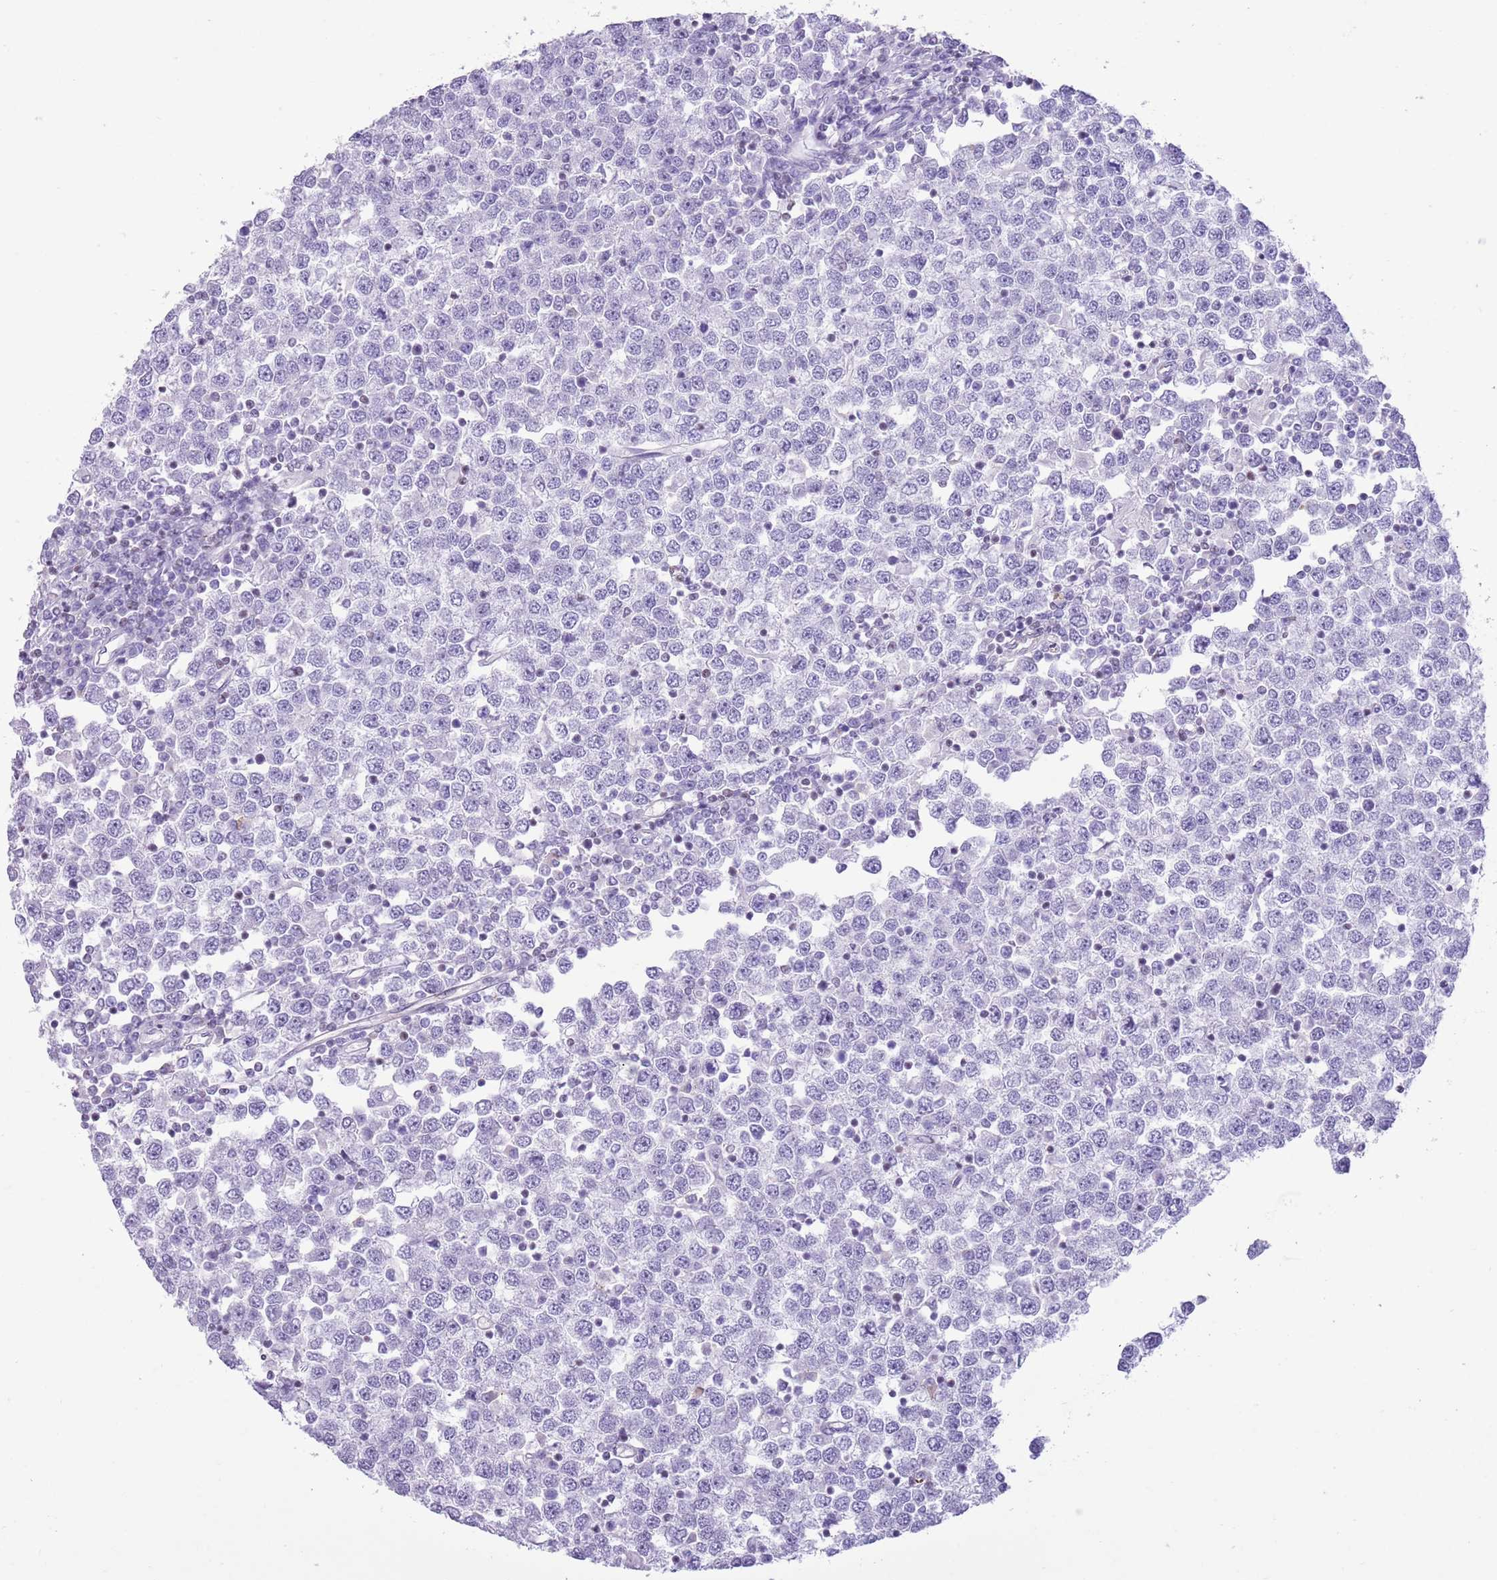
{"staining": {"intensity": "negative", "quantity": "none", "location": "none"}, "tissue": "testis cancer", "cell_type": "Tumor cells", "image_type": "cancer", "snomed": [{"axis": "morphology", "description": "Seminoma, NOS"}, {"axis": "topography", "description": "Testis"}], "caption": "This is an immunohistochemistry (IHC) micrograph of testis cancer (seminoma). There is no expression in tumor cells.", "gene": "BCL11B", "patient": {"sex": "male", "age": 65}}